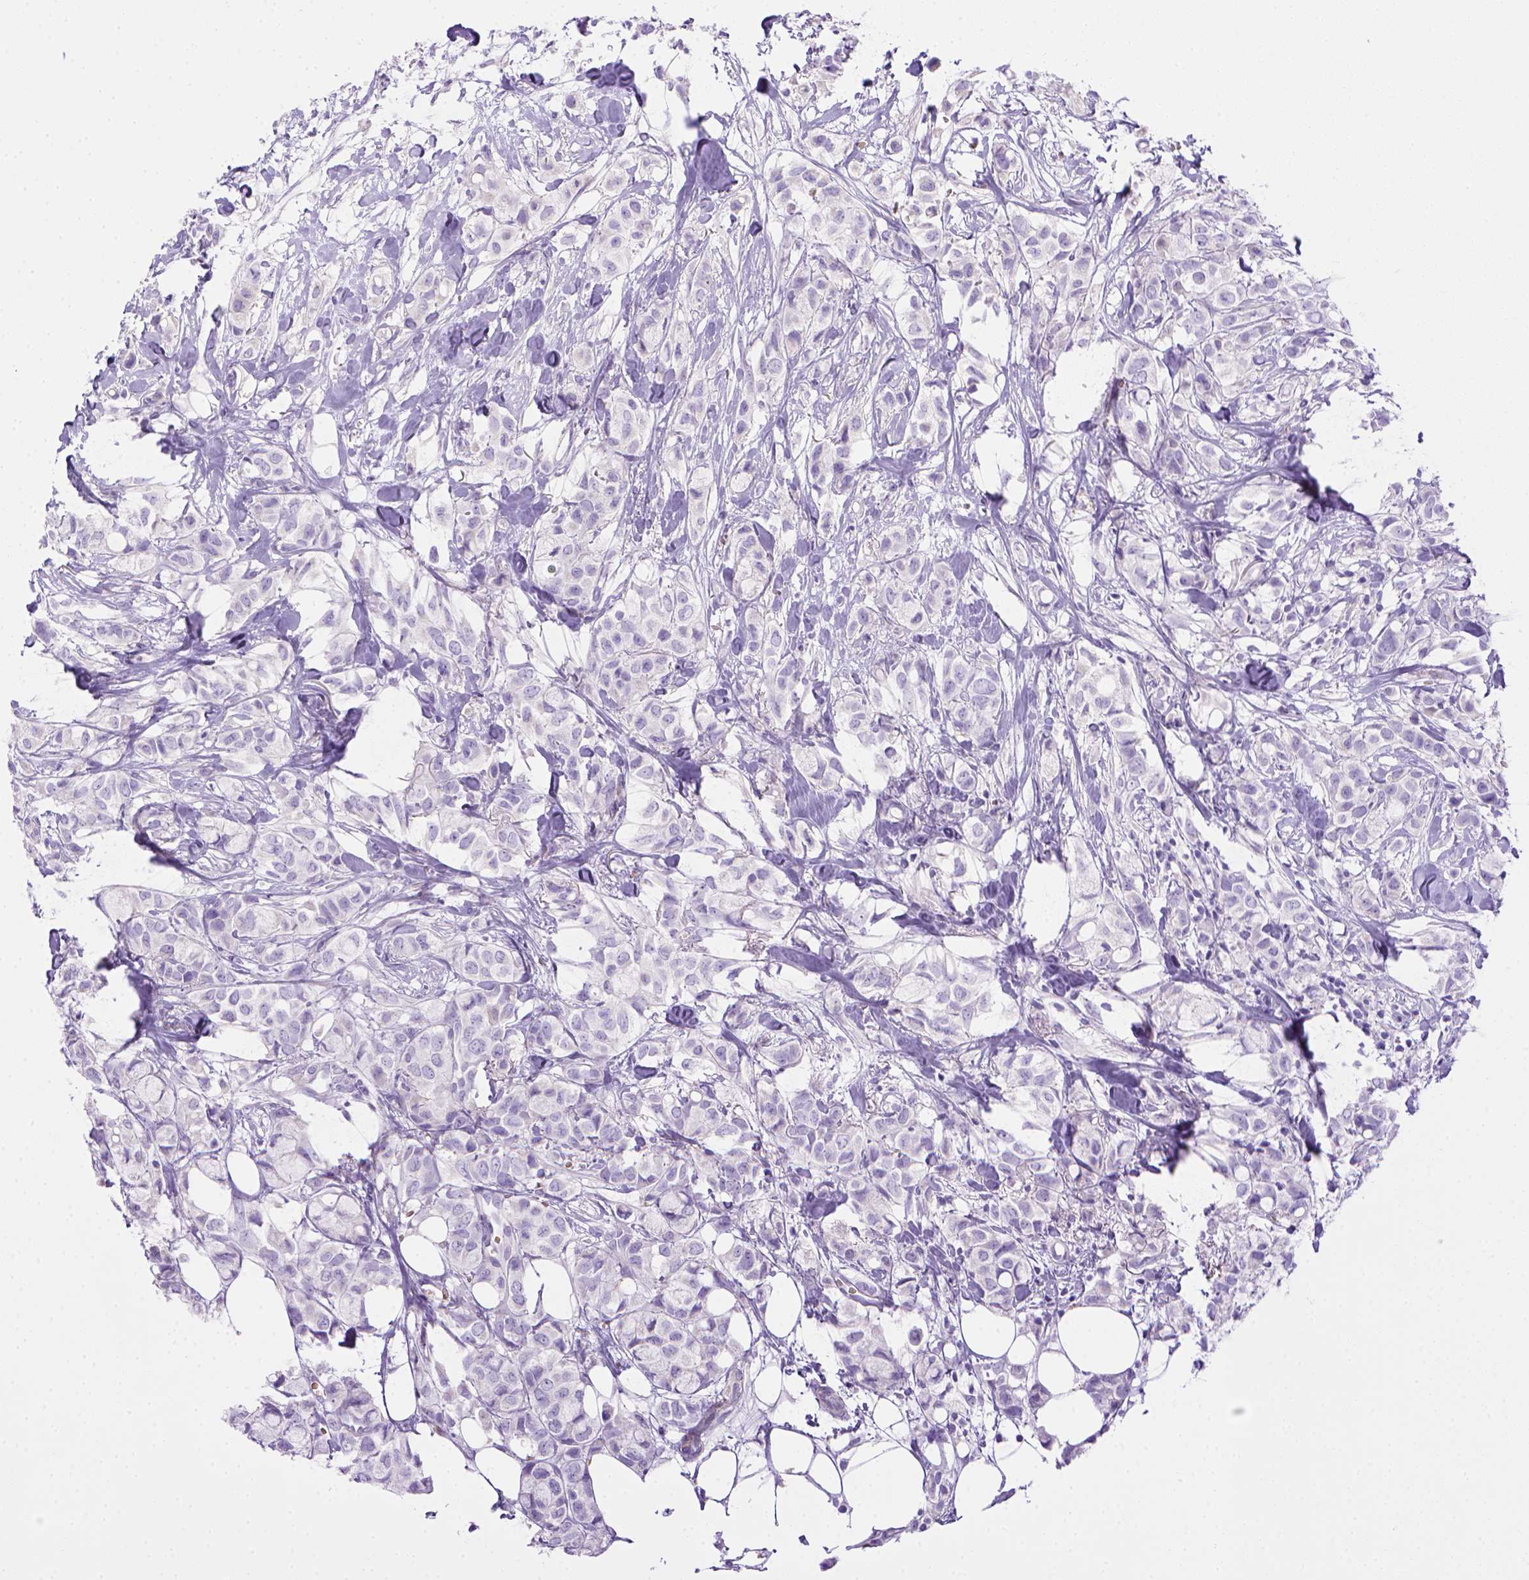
{"staining": {"intensity": "negative", "quantity": "none", "location": "none"}, "tissue": "breast cancer", "cell_type": "Tumor cells", "image_type": "cancer", "snomed": [{"axis": "morphology", "description": "Duct carcinoma"}, {"axis": "topography", "description": "Breast"}], "caption": "Immunohistochemistry photomicrograph of neoplastic tissue: breast cancer (invasive ductal carcinoma) stained with DAB shows no significant protein expression in tumor cells.", "gene": "BAAT", "patient": {"sex": "female", "age": 85}}